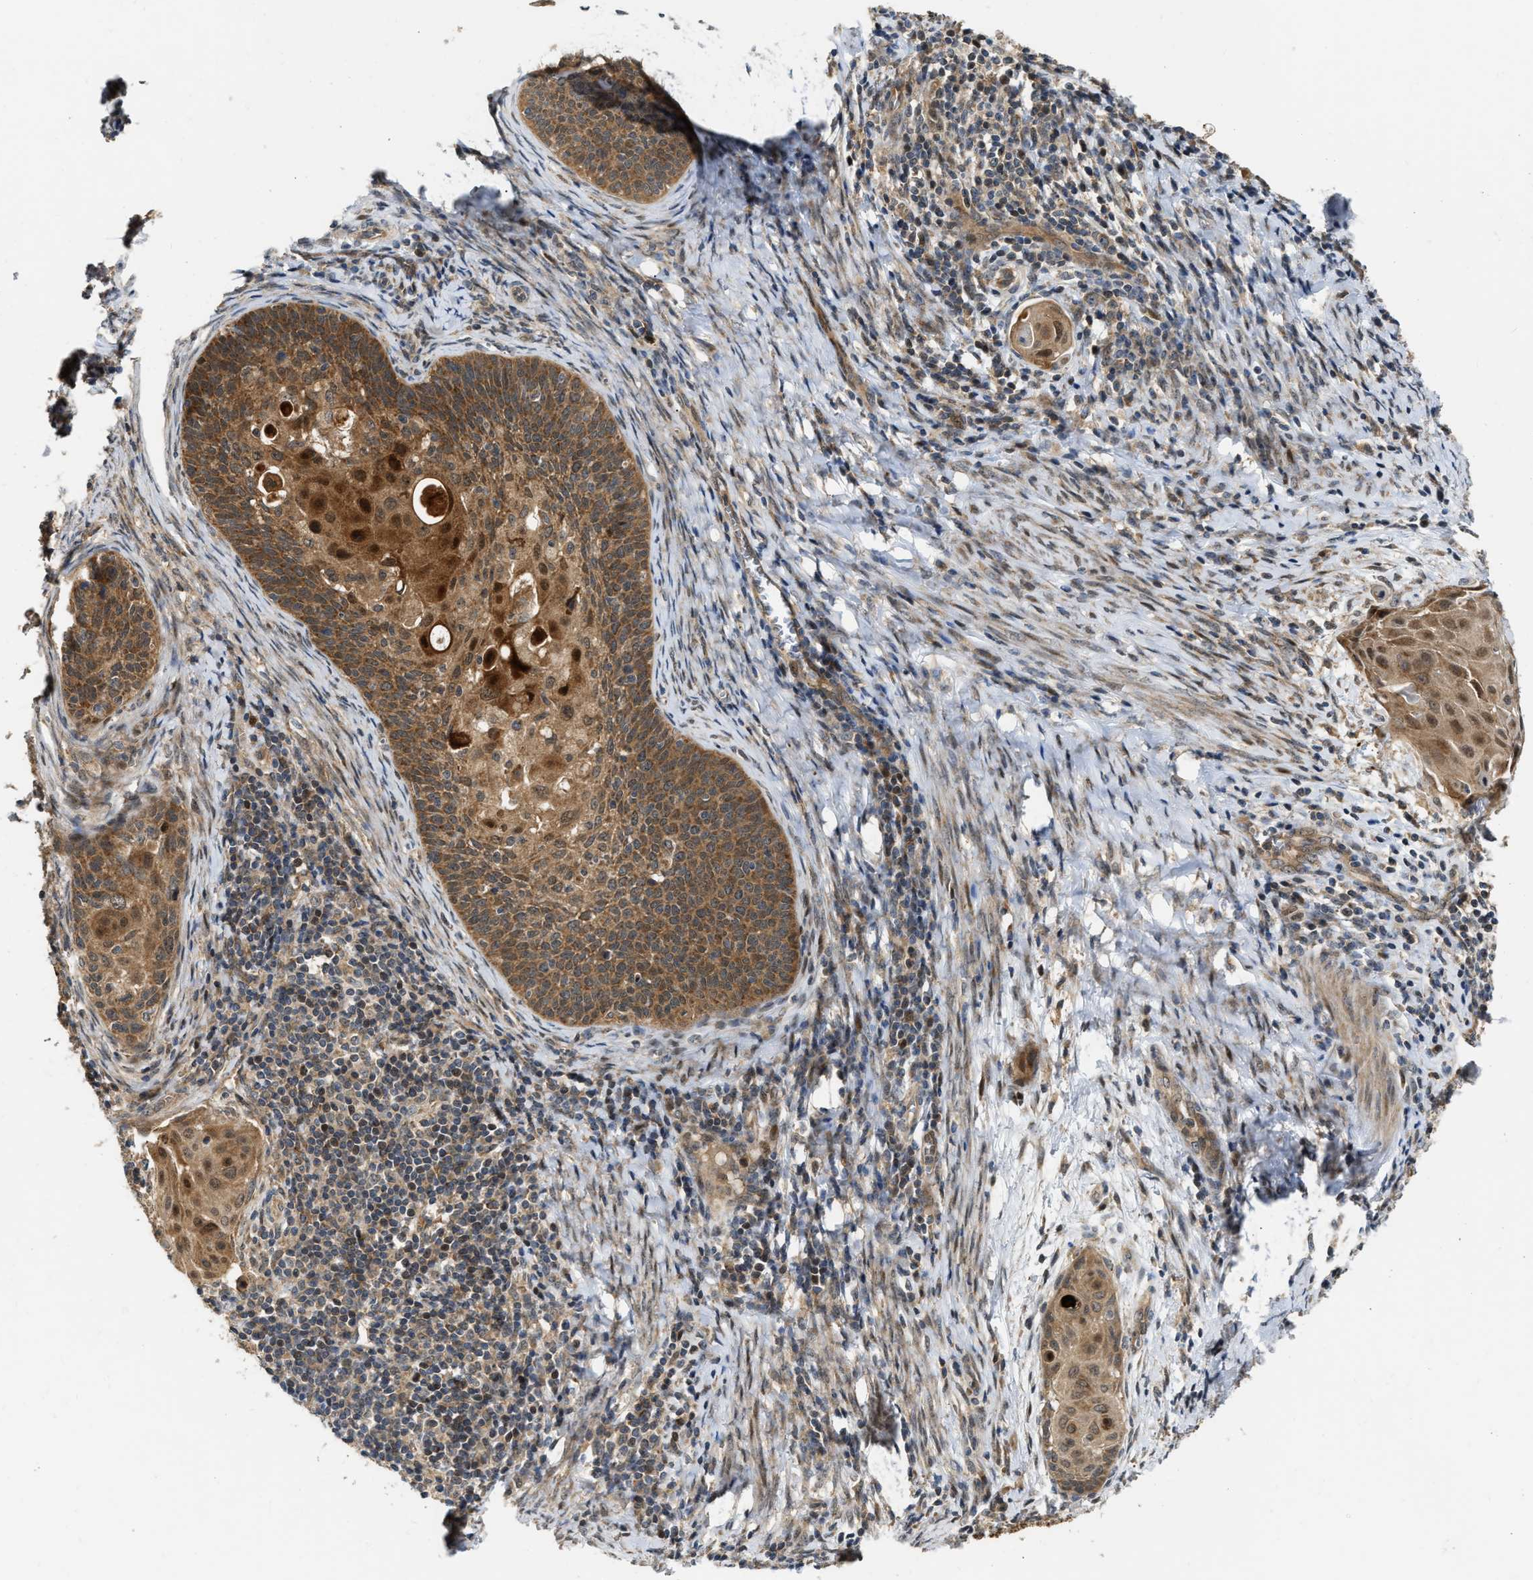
{"staining": {"intensity": "moderate", "quantity": ">75%", "location": "cytoplasmic/membranous"}, "tissue": "cervical cancer", "cell_type": "Tumor cells", "image_type": "cancer", "snomed": [{"axis": "morphology", "description": "Squamous cell carcinoma, NOS"}, {"axis": "topography", "description": "Cervix"}], "caption": "A brown stain labels moderate cytoplasmic/membranous expression of a protein in cervical cancer (squamous cell carcinoma) tumor cells.", "gene": "EXTL2", "patient": {"sex": "female", "age": 33}}